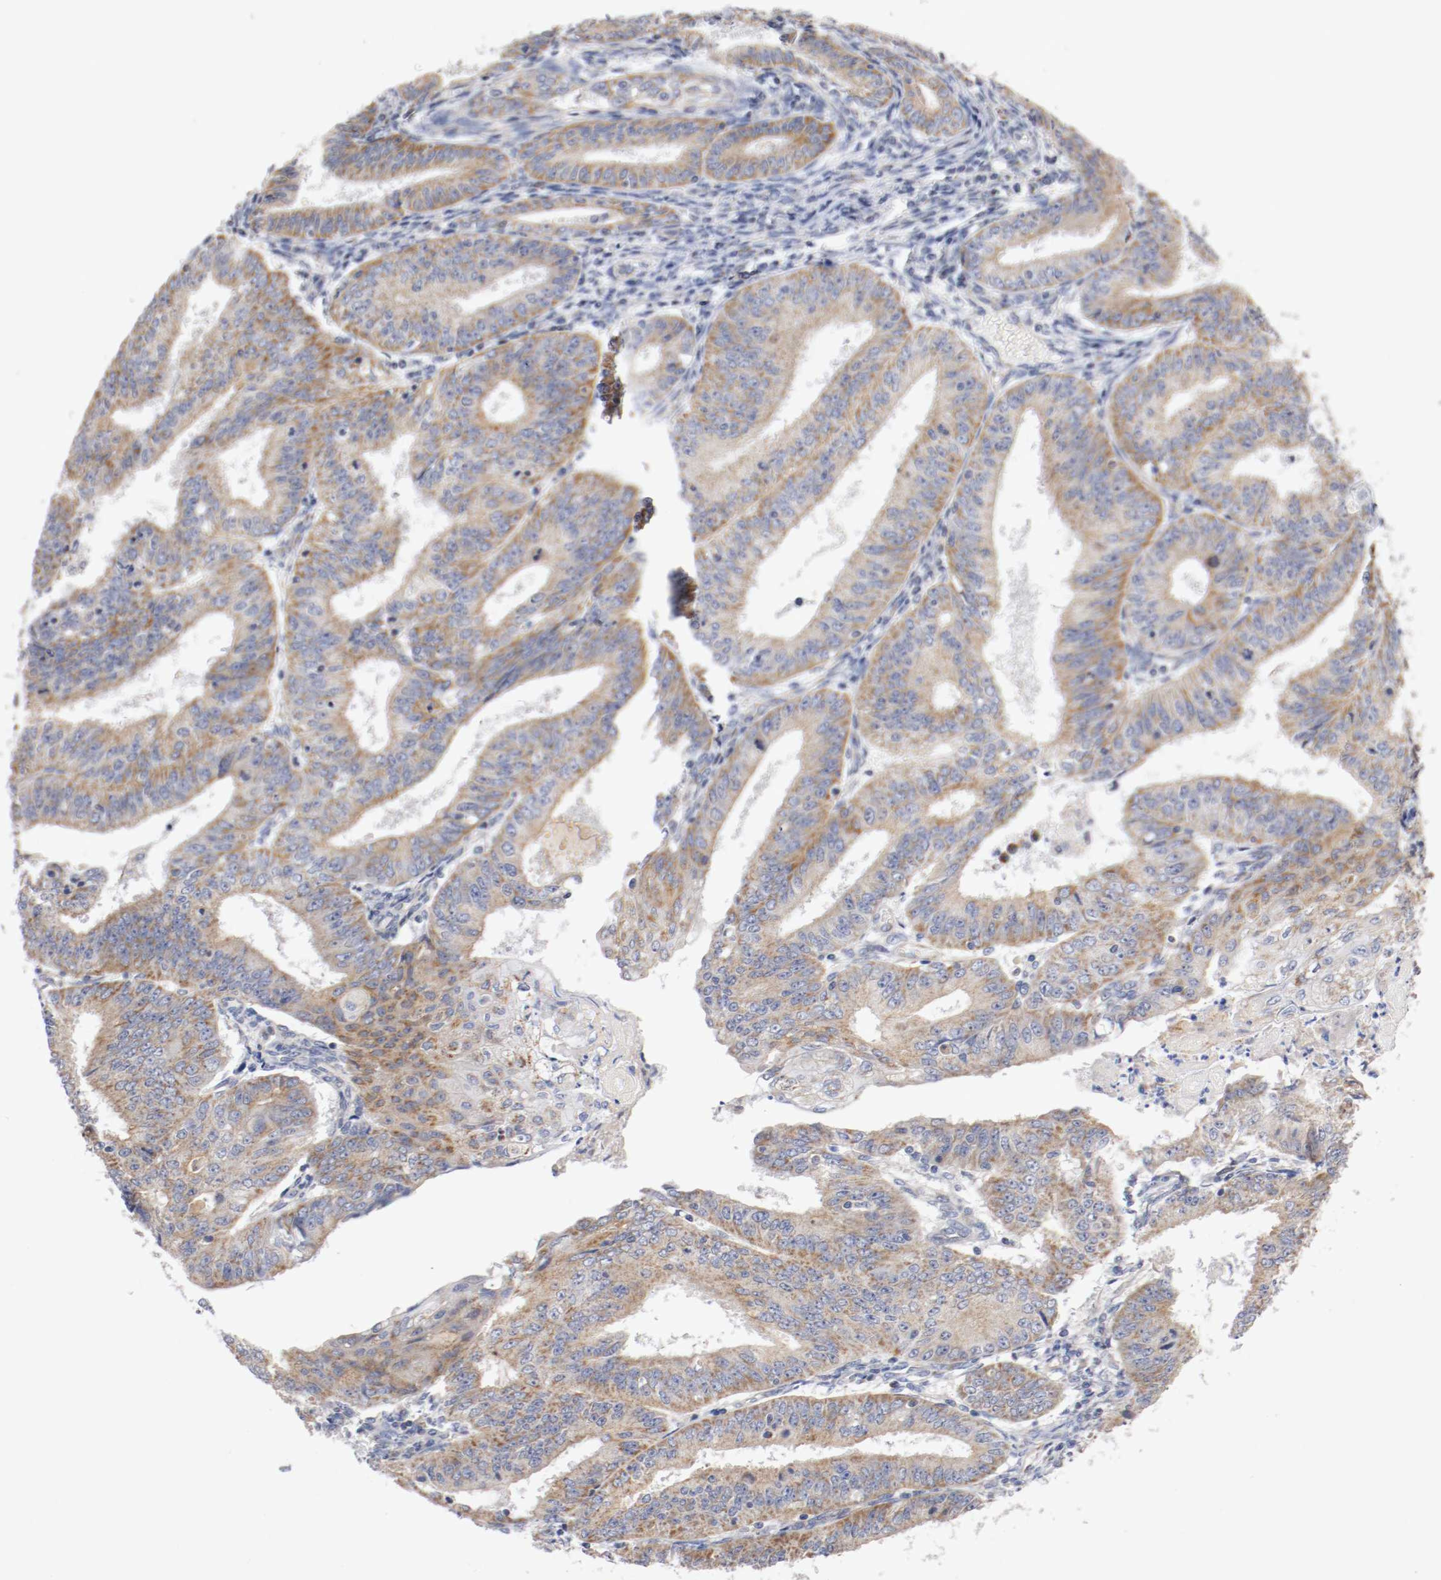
{"staining": {"intensity": "weak", "quantity": "25%-75%", "location": "cytoplasmic/membranous"}, "tissue": "endometrial cancer", "cell_type": "Tumor cells", "image_type": "cancer", "snomed": [{"axis": "morphology", "description": "Adenocarcinoma, NOS"}, {"axis": "topography", "description": "Endometrium"}], "caption": "Endometrial adenocarcinoma stained for a protein (brown) reveals weak cytoplasmic/membranous positive positivity in approximately 25%-75% of tumor cells.", "gene": "PCSK6", "patient": {"sex": "female", "age": 42}}